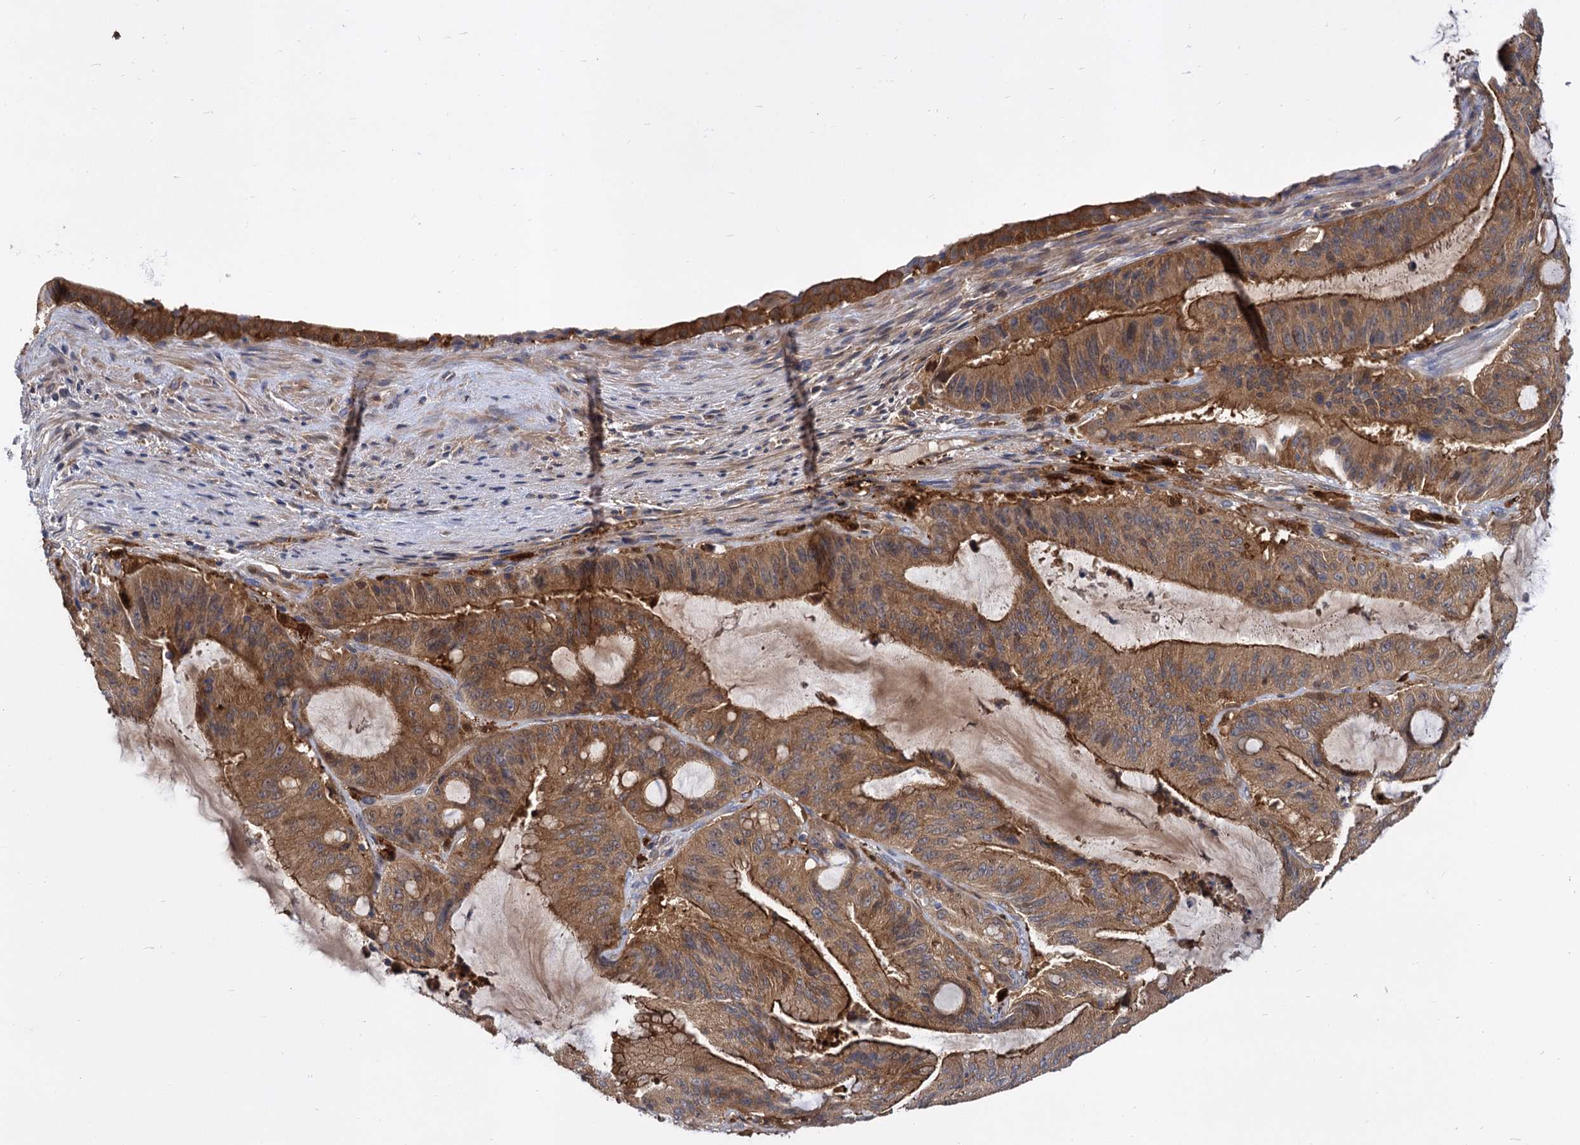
{"staining": {"intensity": "moderate", "quantity": ">75%", "location": "cytoplasmic/membranous"}, "tissue": "liver cancer", "cell_type": "Tumor cells", "image_type": "cancer", "snomed": [{"axis": "morphology", "description": "Normal tissue, NOS"}, {"axis": "morphology", "description": "Cholangiocarcinoma"}, {"axis": "topography", "description": "Liver"}, {"axis": "topography", "description": "Peripheral nerve tissue"}], "caption": "High-power microscopy captured an immunohistochemistry (IHC) micrograph of liver cholangiocarcinoma, revealing moderate cytoplasmic/membranous expression in about >75% of tumor cells.", "gene": "GCLC", "patient": {"sex": "female", "age": 73}}